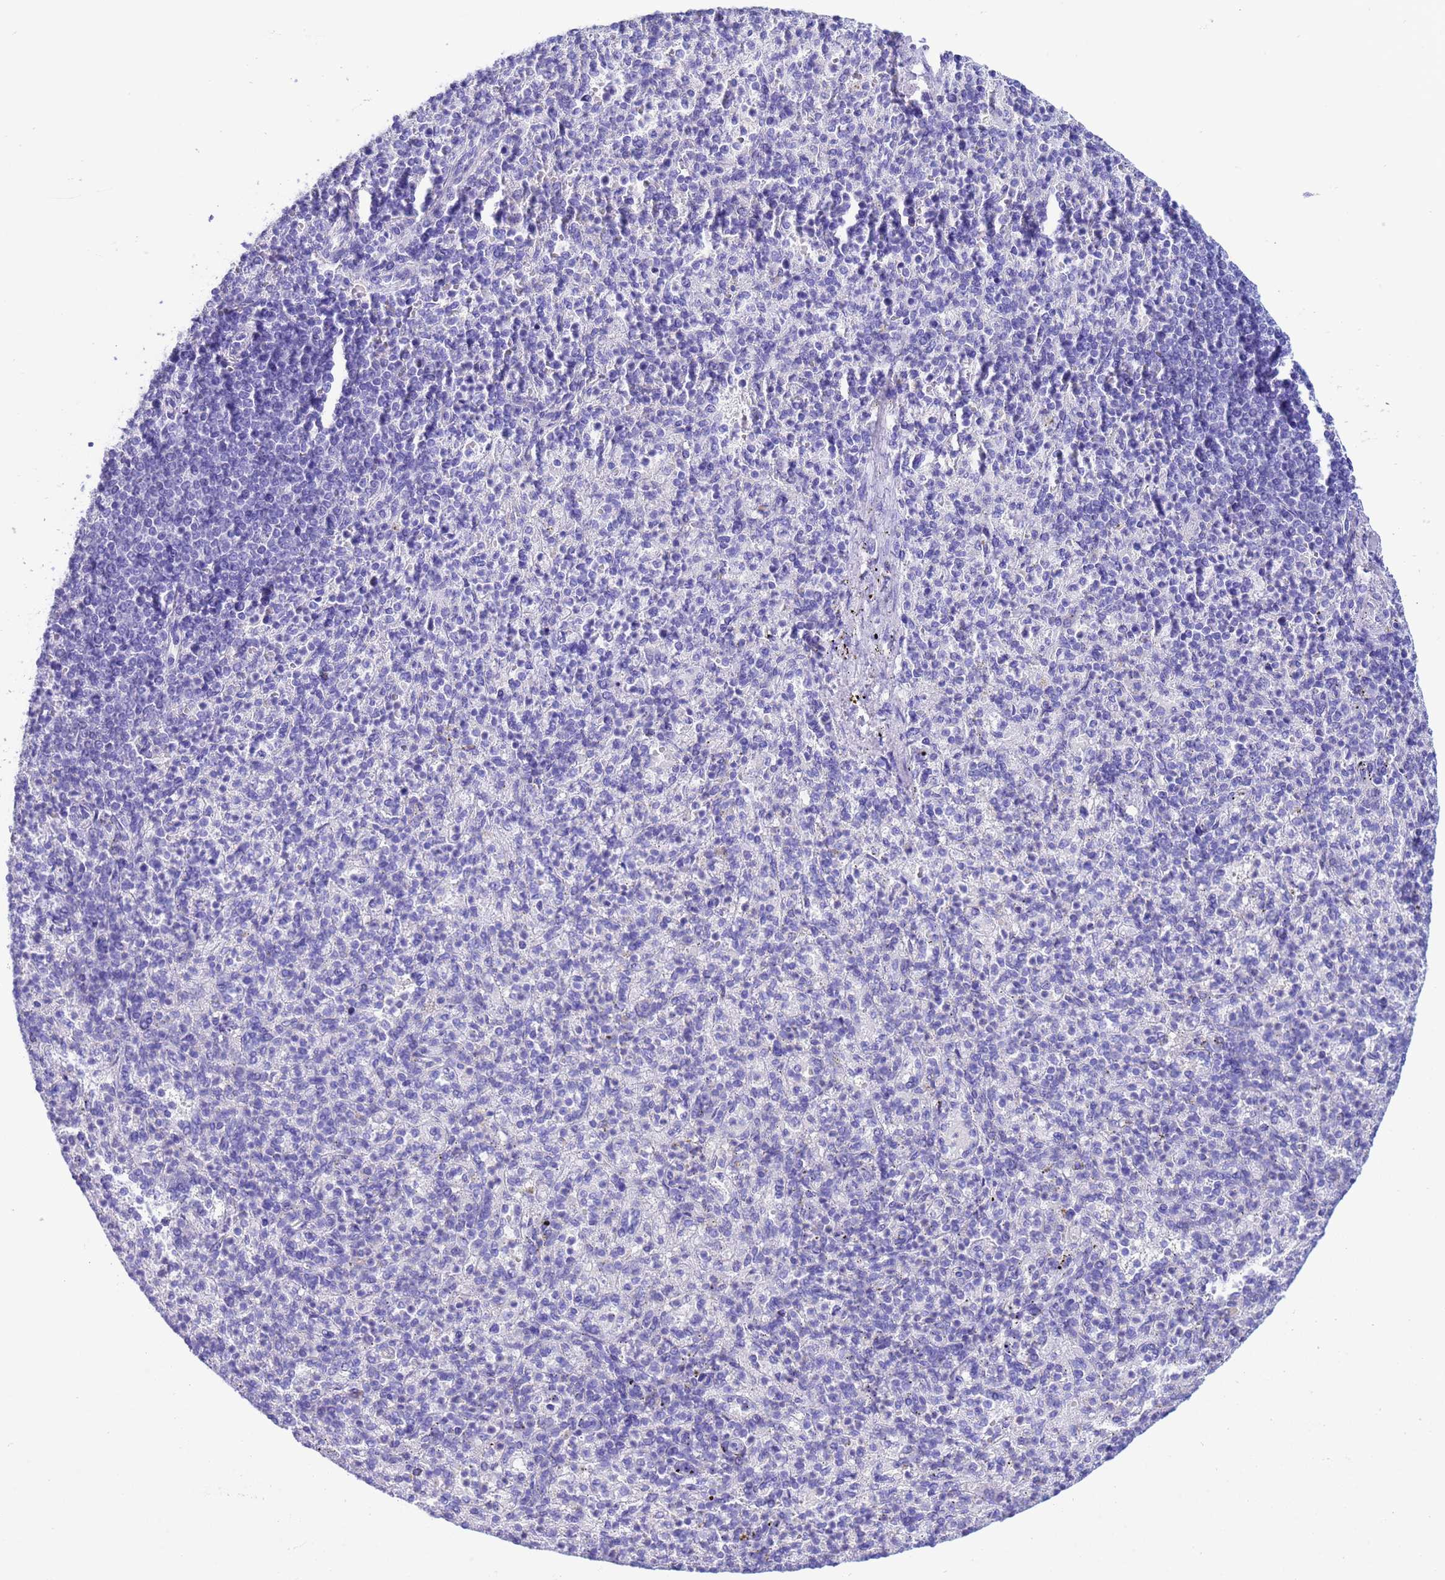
{"staining": {"intensity": "negative", "quantity": "none", "location": "none"}, "tissue": "spleen", "cell_type": "Cells in red pulp", "image_type": "normal", "snomed": [{"axis": "morphology", "description": "Normal tissue, NOS"}, {"axis": "topography", "description": "Spleen"}], "caption": "This is an IHC image of unremarkable spleen. There is no positivity in cells in red pulp.", "gene": "AKR1C2", "patient": {"sex": "female", "age": 74}}